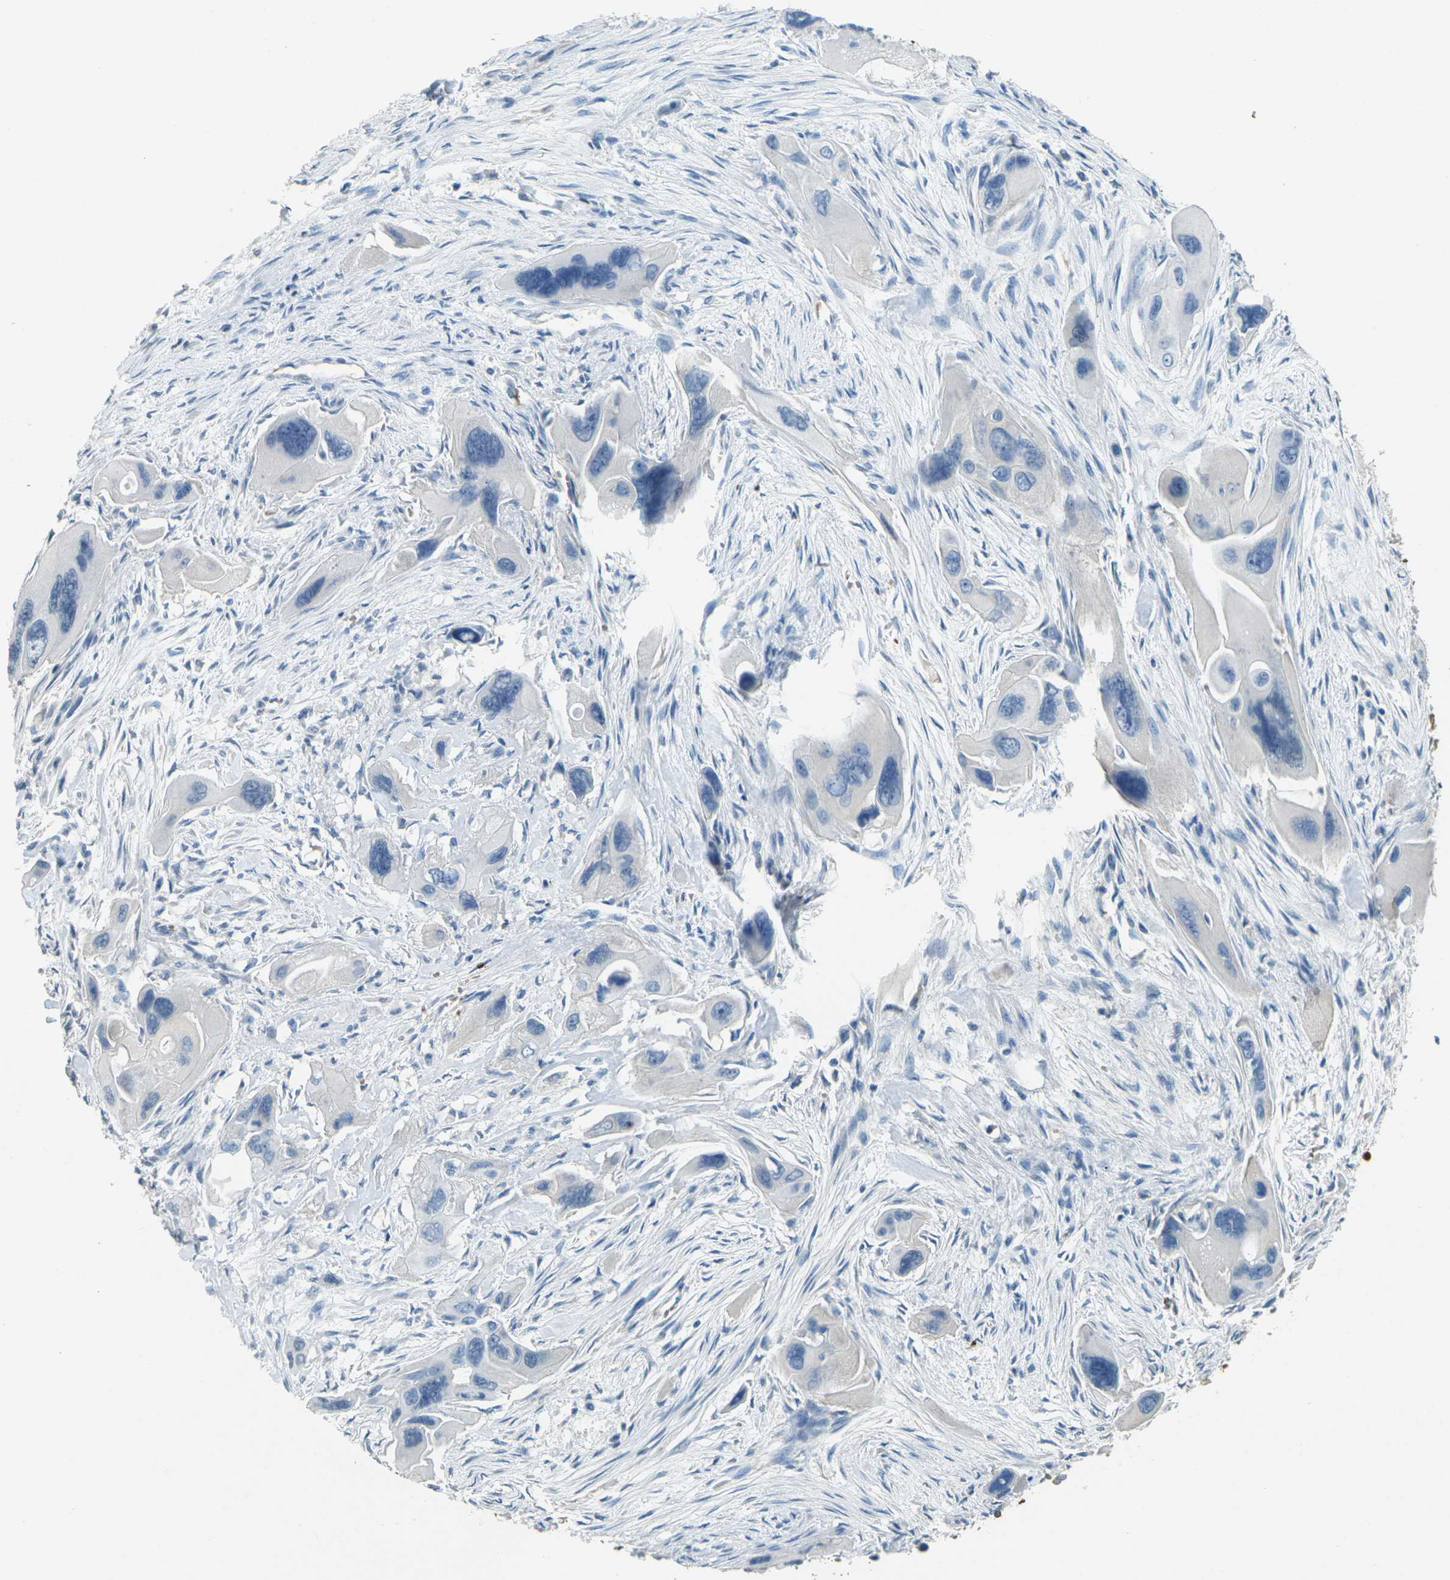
{"staining": {"intensity": "negative", "quantity": "none", "location": "none"}, "tissue": "pancreatic cancer", "cell_type": "Tumor cells", "image_type": "cancer", "snomed": [{"axis": "morphology", "description": "Adenocarcinoma, NOS"}, {"axis": "topography", "description": "Pancreas"}], "caption": "Pancreatic cancer (adenocarcinoma) was stained to show a protein in brown. There is no significant staining in tumor cells.", "gene": "HBB", "patient": {"sex": "male", "age": 73}}